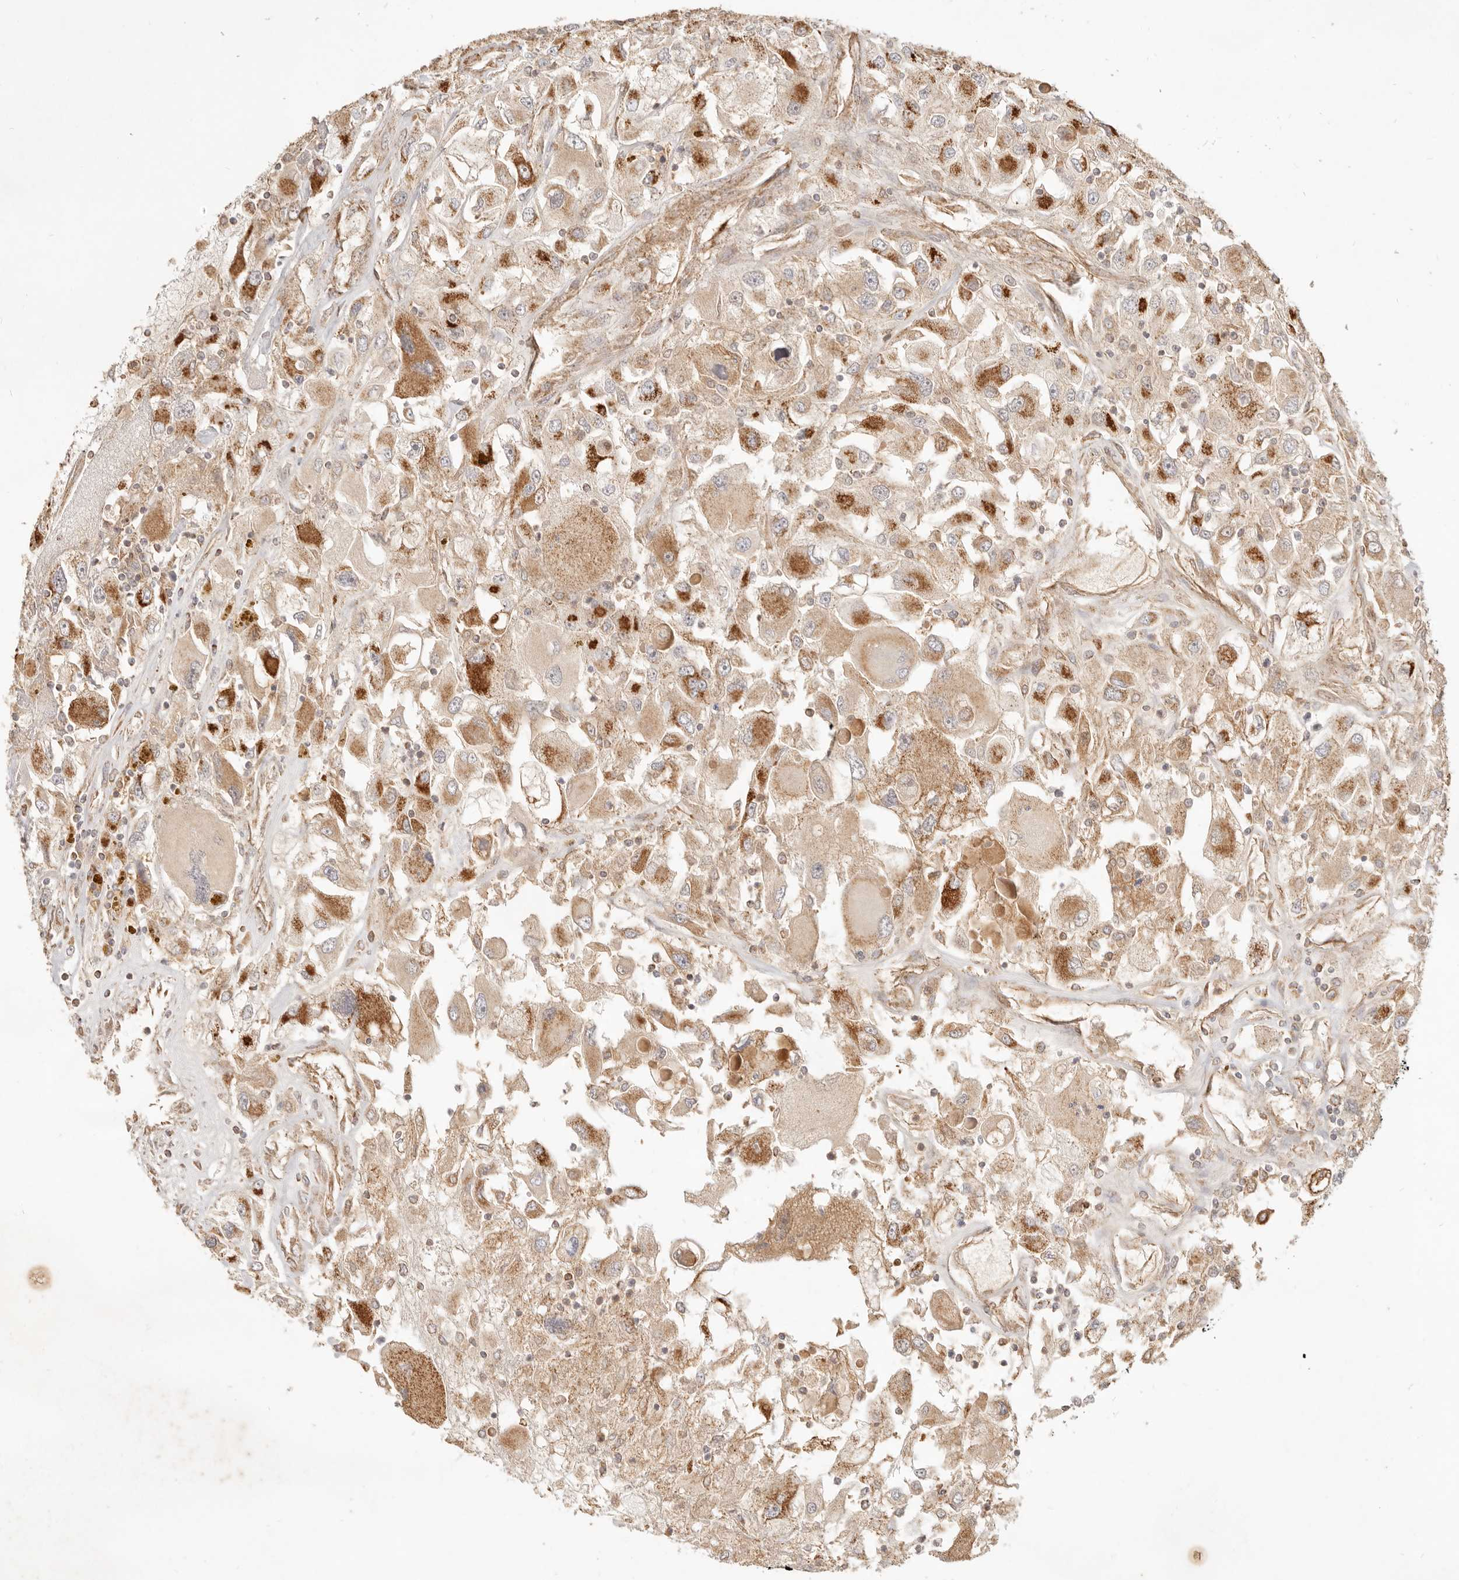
{"staining": {"intensity": "moderate", "quantity": ">75%", "location": "cytoplasmic/membranous"}, "tissue": "renal cancer", "cell_type": "Tumor cells", "image_type": "cancer", "snomed": [{"axis": "morphology", "description": "Adenocarcinoma, NOS"}, {"axis": "topography", "description": "Kidney"}], "caption": "A photomicrograph of human adenocarcinoma (renal) stained for a protein displays moderate cytoplasmic/membranous brown staining in tumor cells.", "gene": "CPLANE2", "patient": {"sex": "female", "age": 52}}